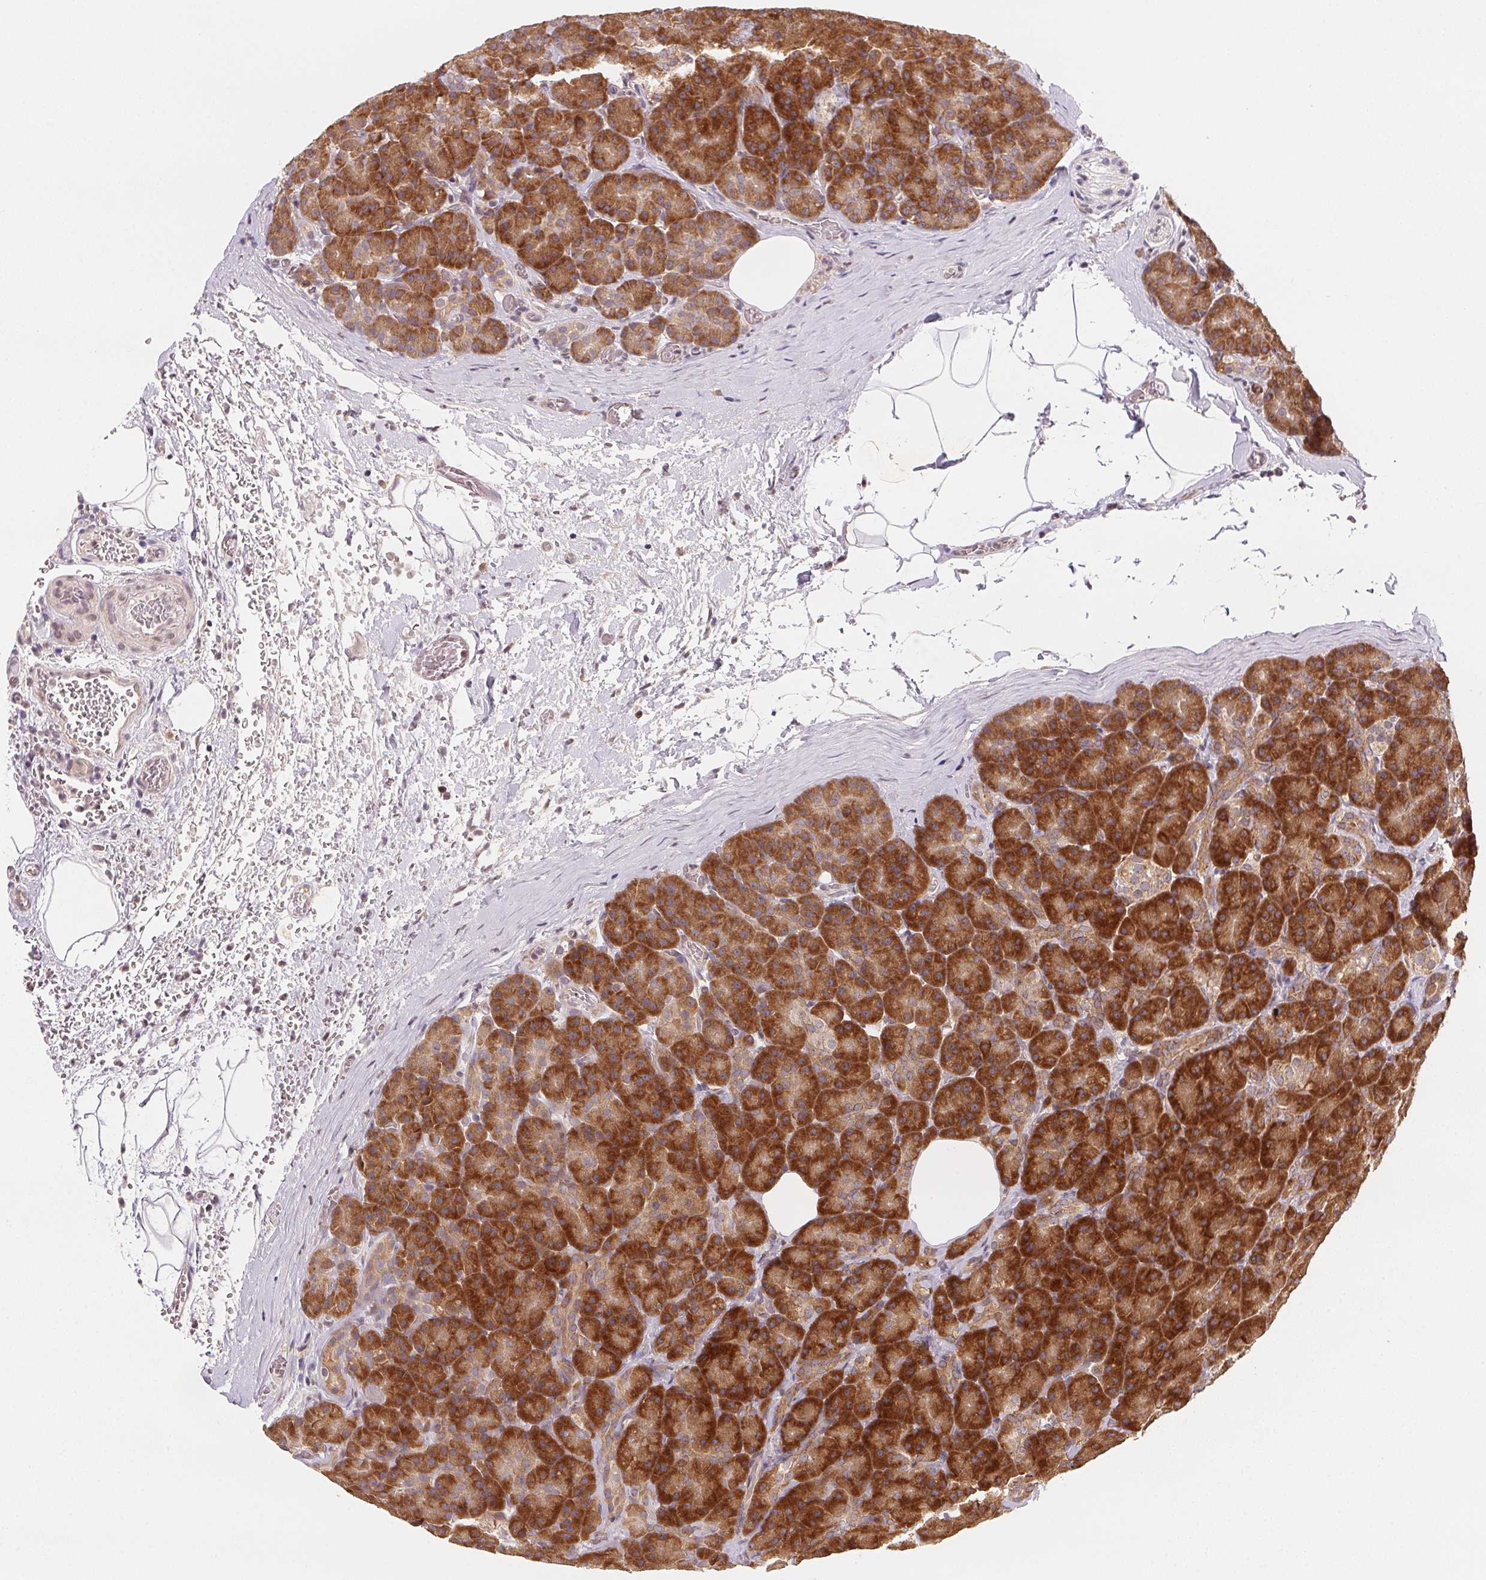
{"staining": {"intensity": "strong", "quantity": ">75%", "location": "cytoplasmic/membranous"}, "tissue": "pancreas", "cell_type": "Exocrine glandular cells", "image_type": "normal", "snomed": [{"axis": "morphology", "description": "Normal tissue, NOS"}, {"axis": "topography", "description": "Pancreas"}], "caption": "Pancreas stained with a brown dye reveals strong cytoplasmic/membranous positive staining in approximately >75% of exocrine glandular cells.", "gene": "EI24", "patient": {"sex": "male", "age": 57}}